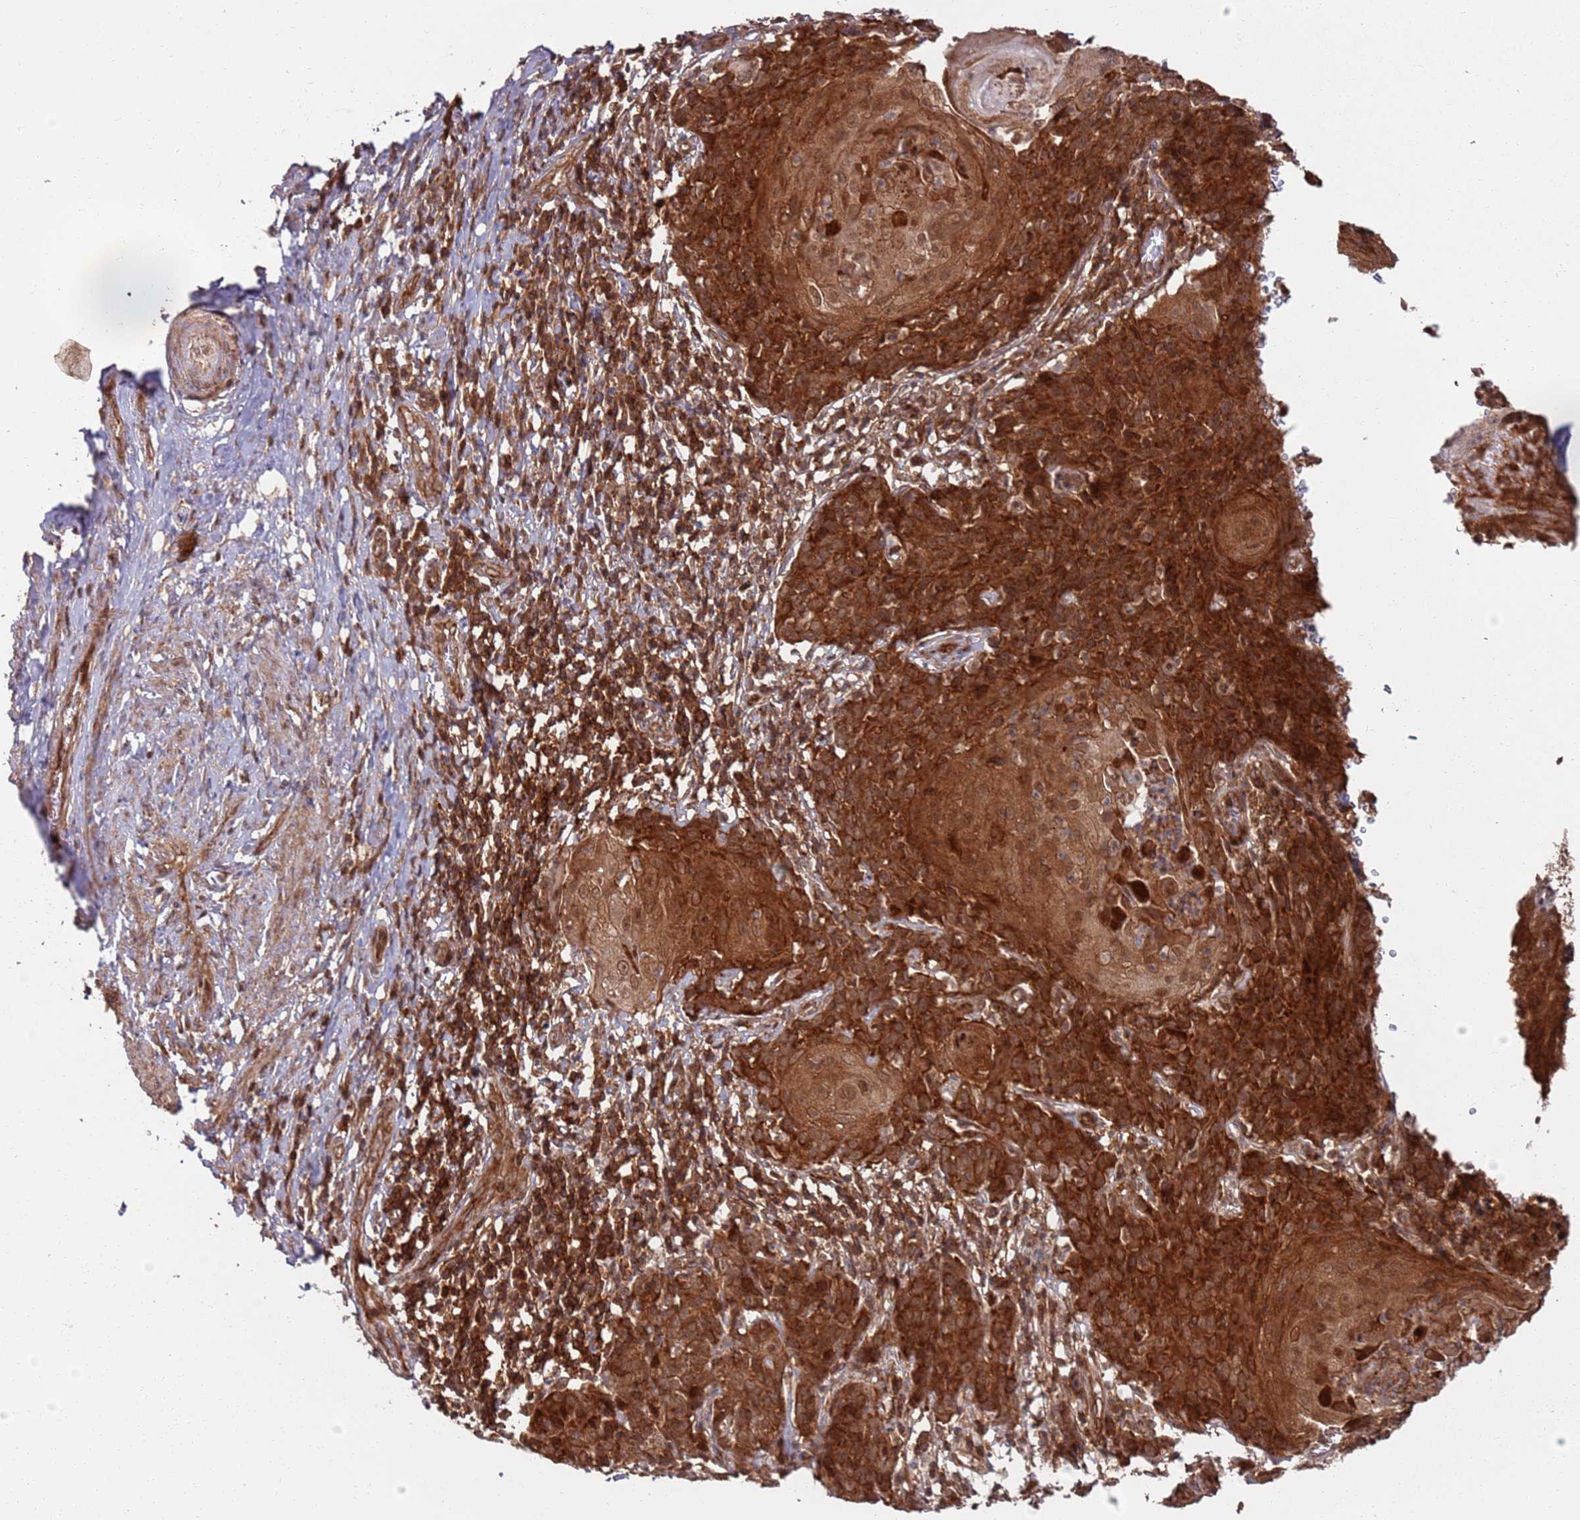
{"staining": {"intensity": "strong", "quantity": ">75%", "location": "cytoplasmic/membranous"}, "tissue": "cervical cancer", "cell_type": "Tumor cells", "image_type": "cancer", "snomed": [{"axis": "morphology", "description": "Squamous cell carcinoma, NOS"}, {"axis": "topography", "description": "Cervix"}], "caption": "There is high levels of strong cytoplasmic/membranous staining in tumor cells of cervical cancer (squamous cell carcinoma), as demonstrated by immunohistochemical staining (brown color).", "gene": "PIH1D1", "patient": {"sex": "female", "age": 50}}